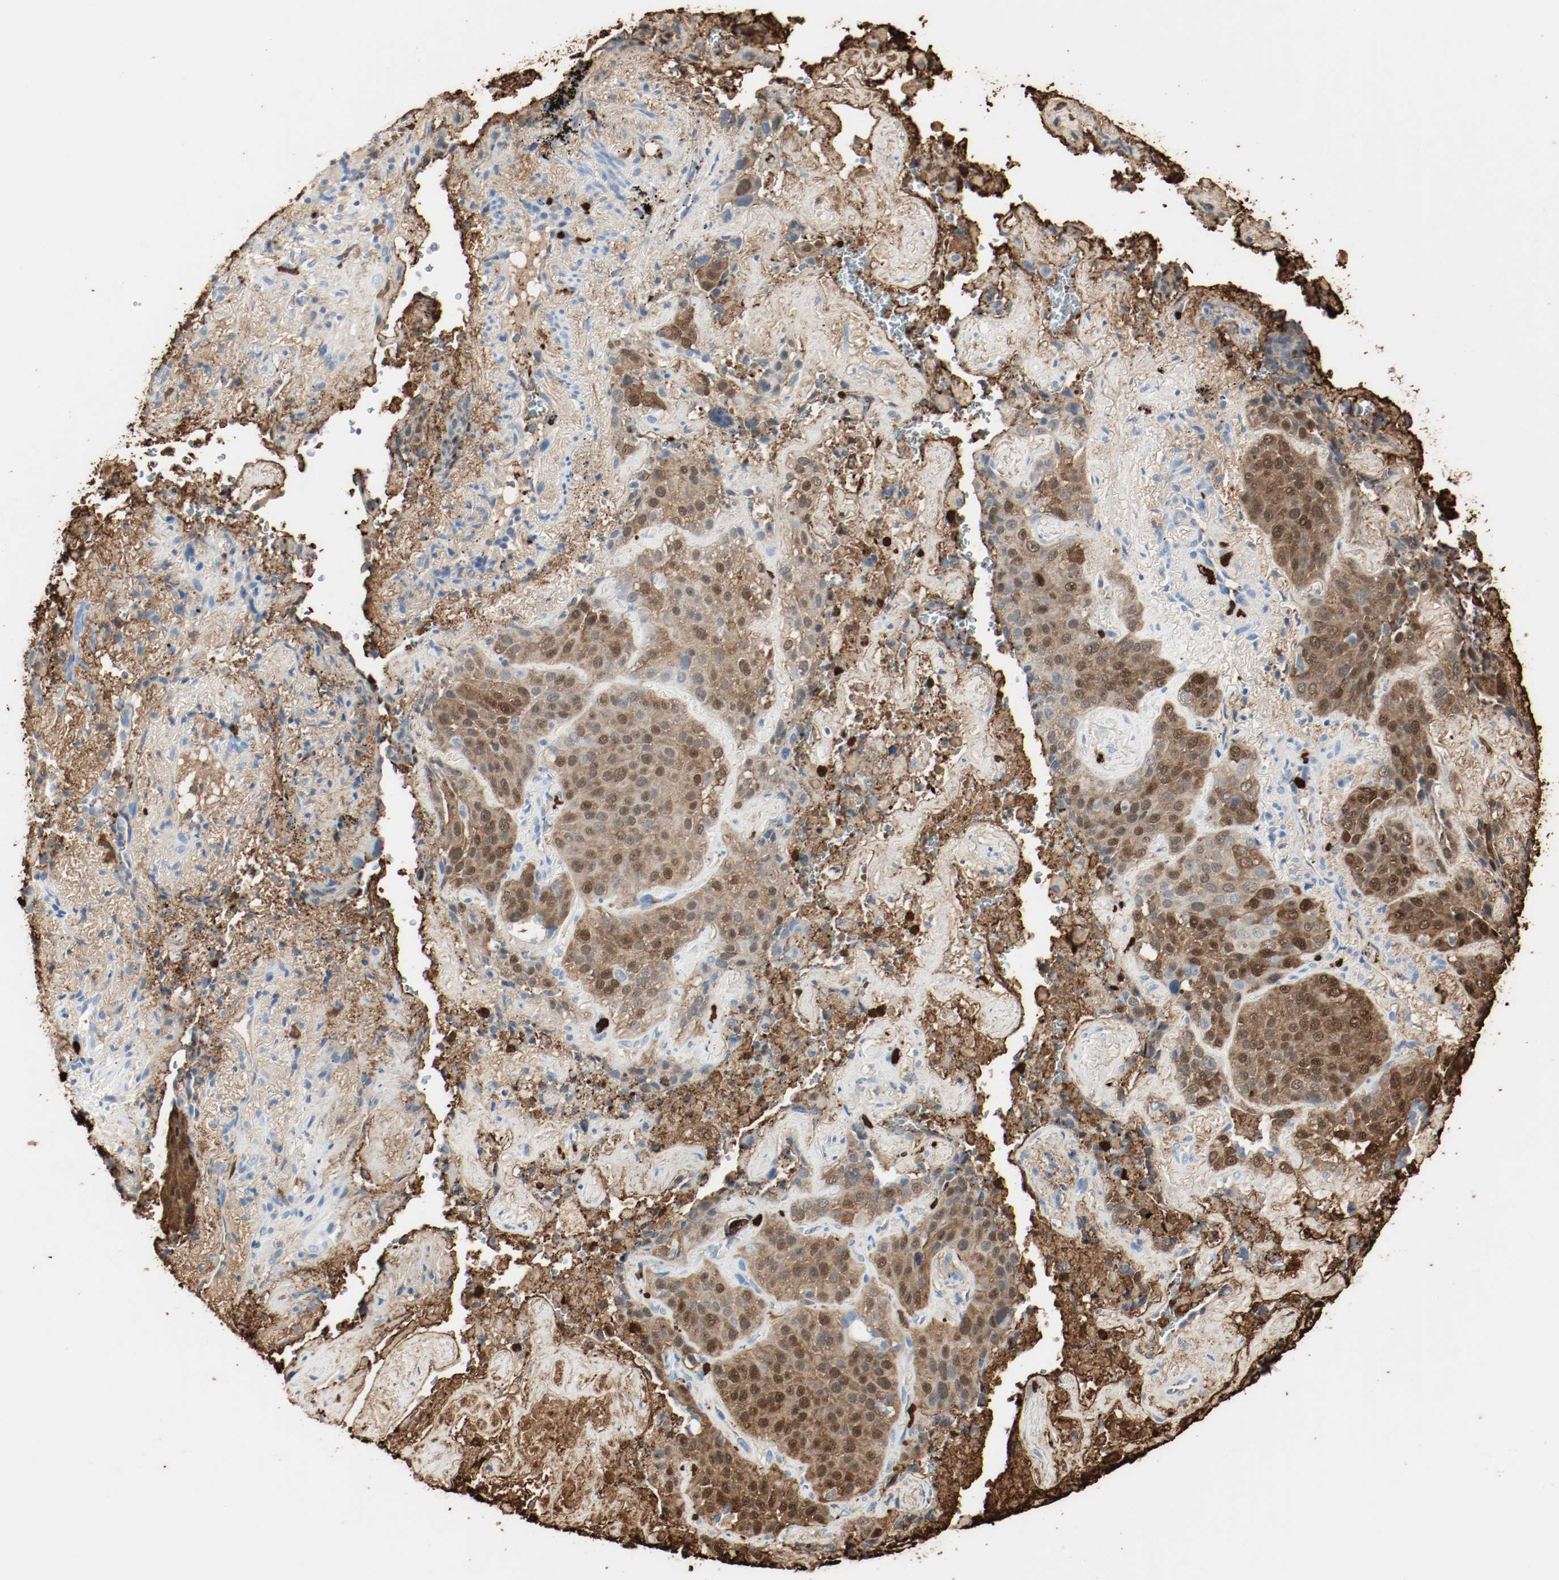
{"staining": {"intensity": "moderate", "quantity": "25%-75%", "location": "cytoplasmic/membranous"}, "tissue": "lung cancer", "cell_type": "Tumor cells", "image_type": "cancer", "snomed": [{"axis": "morphology", "description": "Squamous cell carcinoma, NOS"}, {"axis": "topography", "description": "Lung"}], "caption": "A photomicrograph of lung cancer (squamous cell carcinoma) stained for a protein reveals moderate cytoplasmic/membranous brown staining in tumor cells.", "gene": "S100A9", "patient": {"sex": "male", "age": 54}}